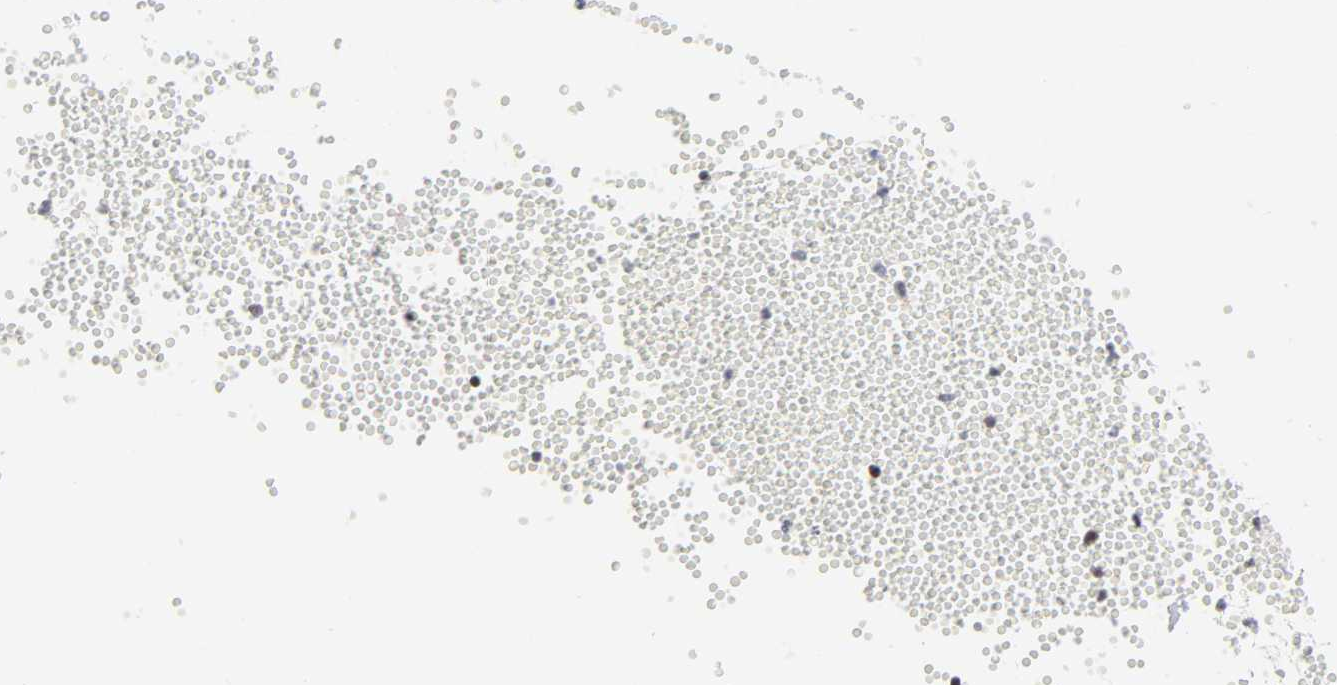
{"staining": {"intensity": "weak", "quantity": ">75%", "location": "nuclear"}, "tissue": "endometrial cancer", "cell_type": "Tumor cells", "image_type": "cancer", "snomed": [{"axis": "morphology", "description": "Adenocarcinoma, NOS"}, {"axis": "topography", "description": "Uterus"}], "caption": "Immunohistochemistry (IHC) of human endometrial cancer (adenocarcinoma) exhibits low levels of weak nuclear staining in about >75% of tumor cells. The staining was performed using DAB (3,3'-diaminobenzidine) to visualize the protein expression in brown, while the nuclei were stained in blue with hematoxylin (Magnification: 20x).", "gene": "GABPA", "patient": {"sex": "female", "age": 83}}